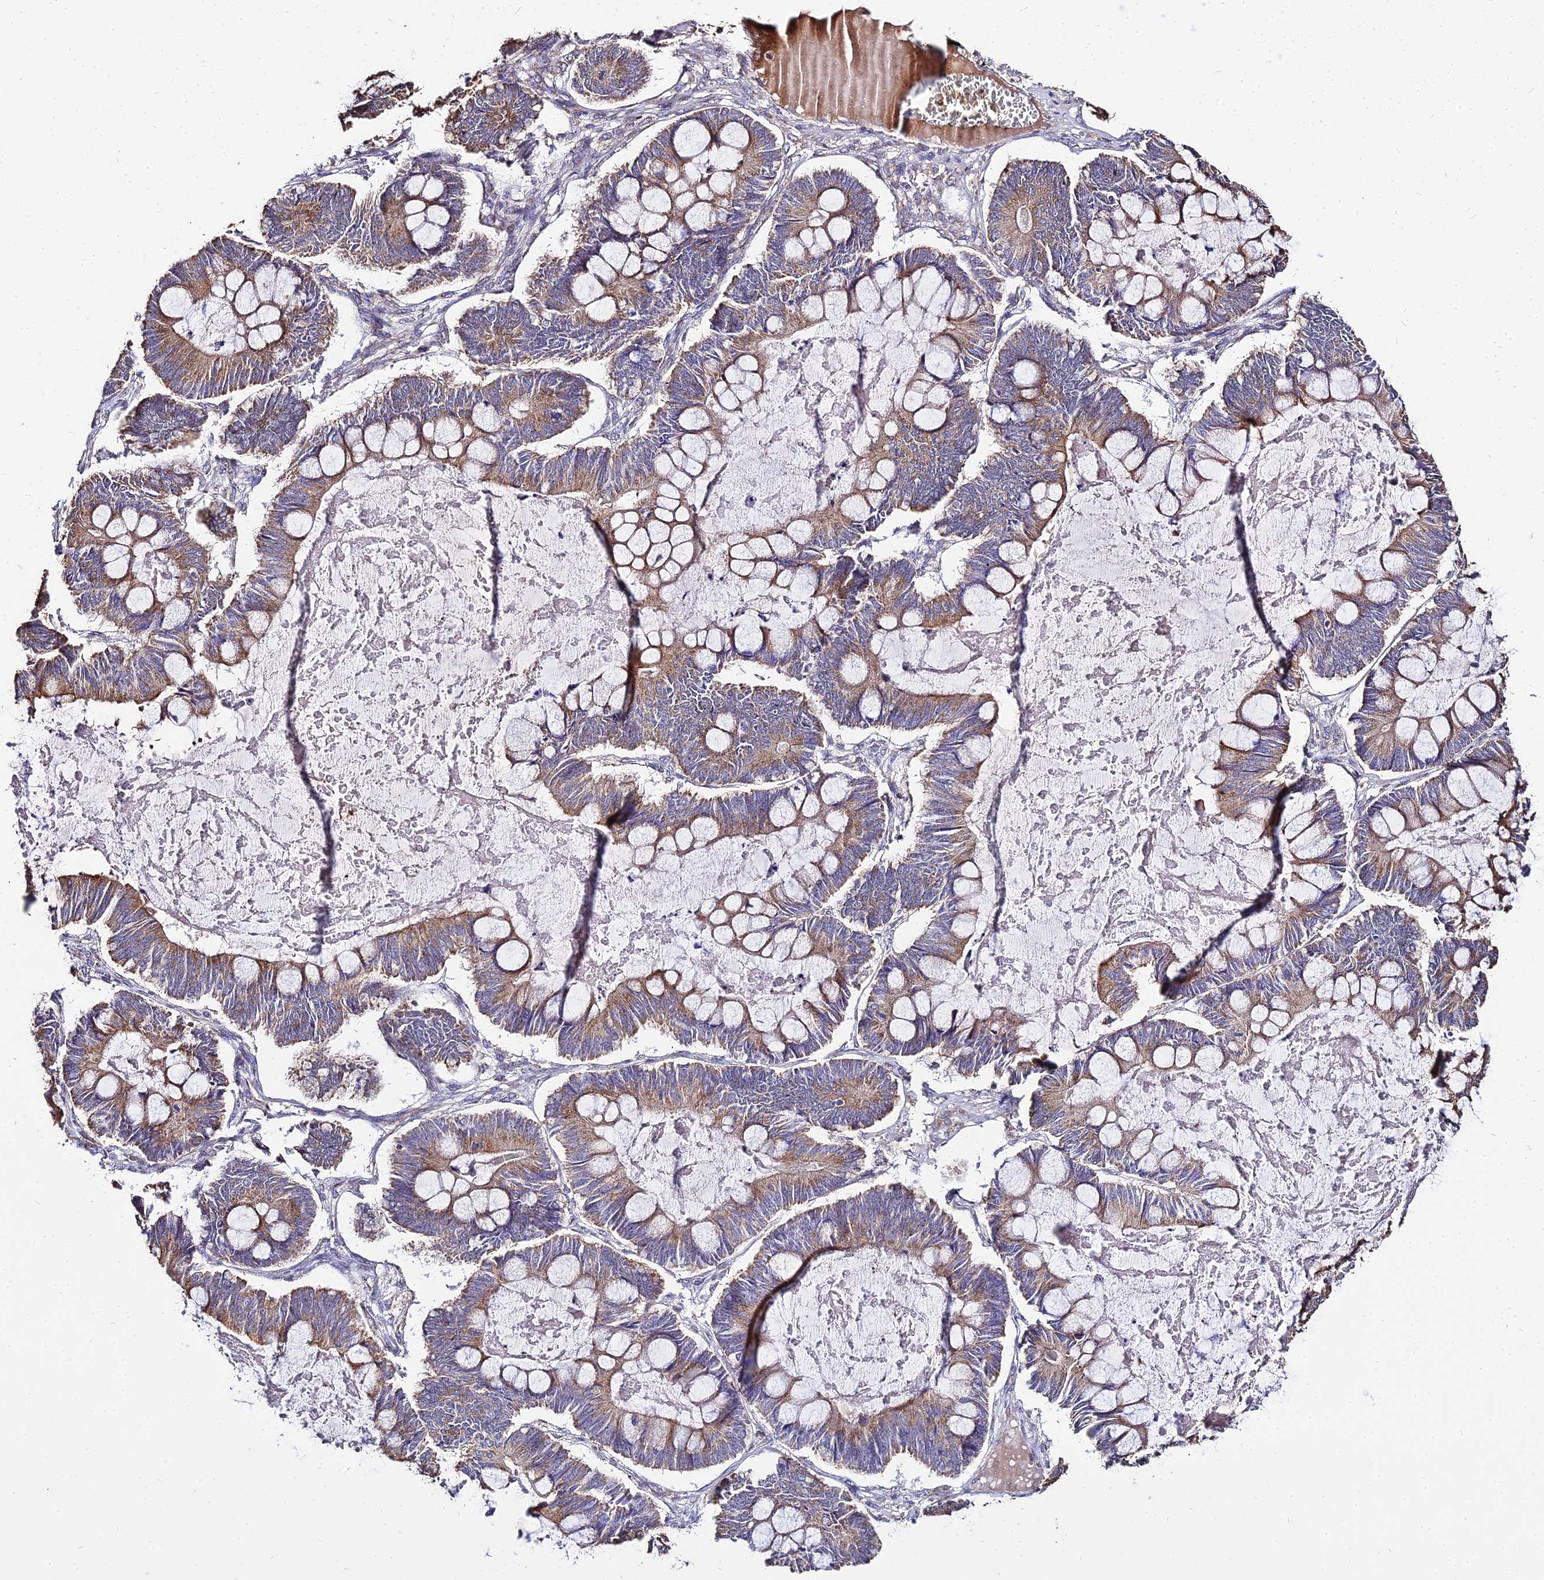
{"staining": {"intensity": "moderate", "quantity": ">75%", "location": "cytoplasmic/membranous"}, "tissue": "ovarian cancer", "cell_type": "Tumor cells", "image_type": "cancer", "snomed": [{"axis": "morphology", "description": "Cystadenocarcinoma, mucinous, NOS"}, {"axis": "topography", "description": "Ovary"}], "caption": "Protein expression analysis of human ovarian mucinous cystadenocarcinoma reveals moderate cytoplasmic/membranous staining in about >75% of tumor cells.", "gene": "PEX19", "patient": {"sex": "female", "age": 61}}